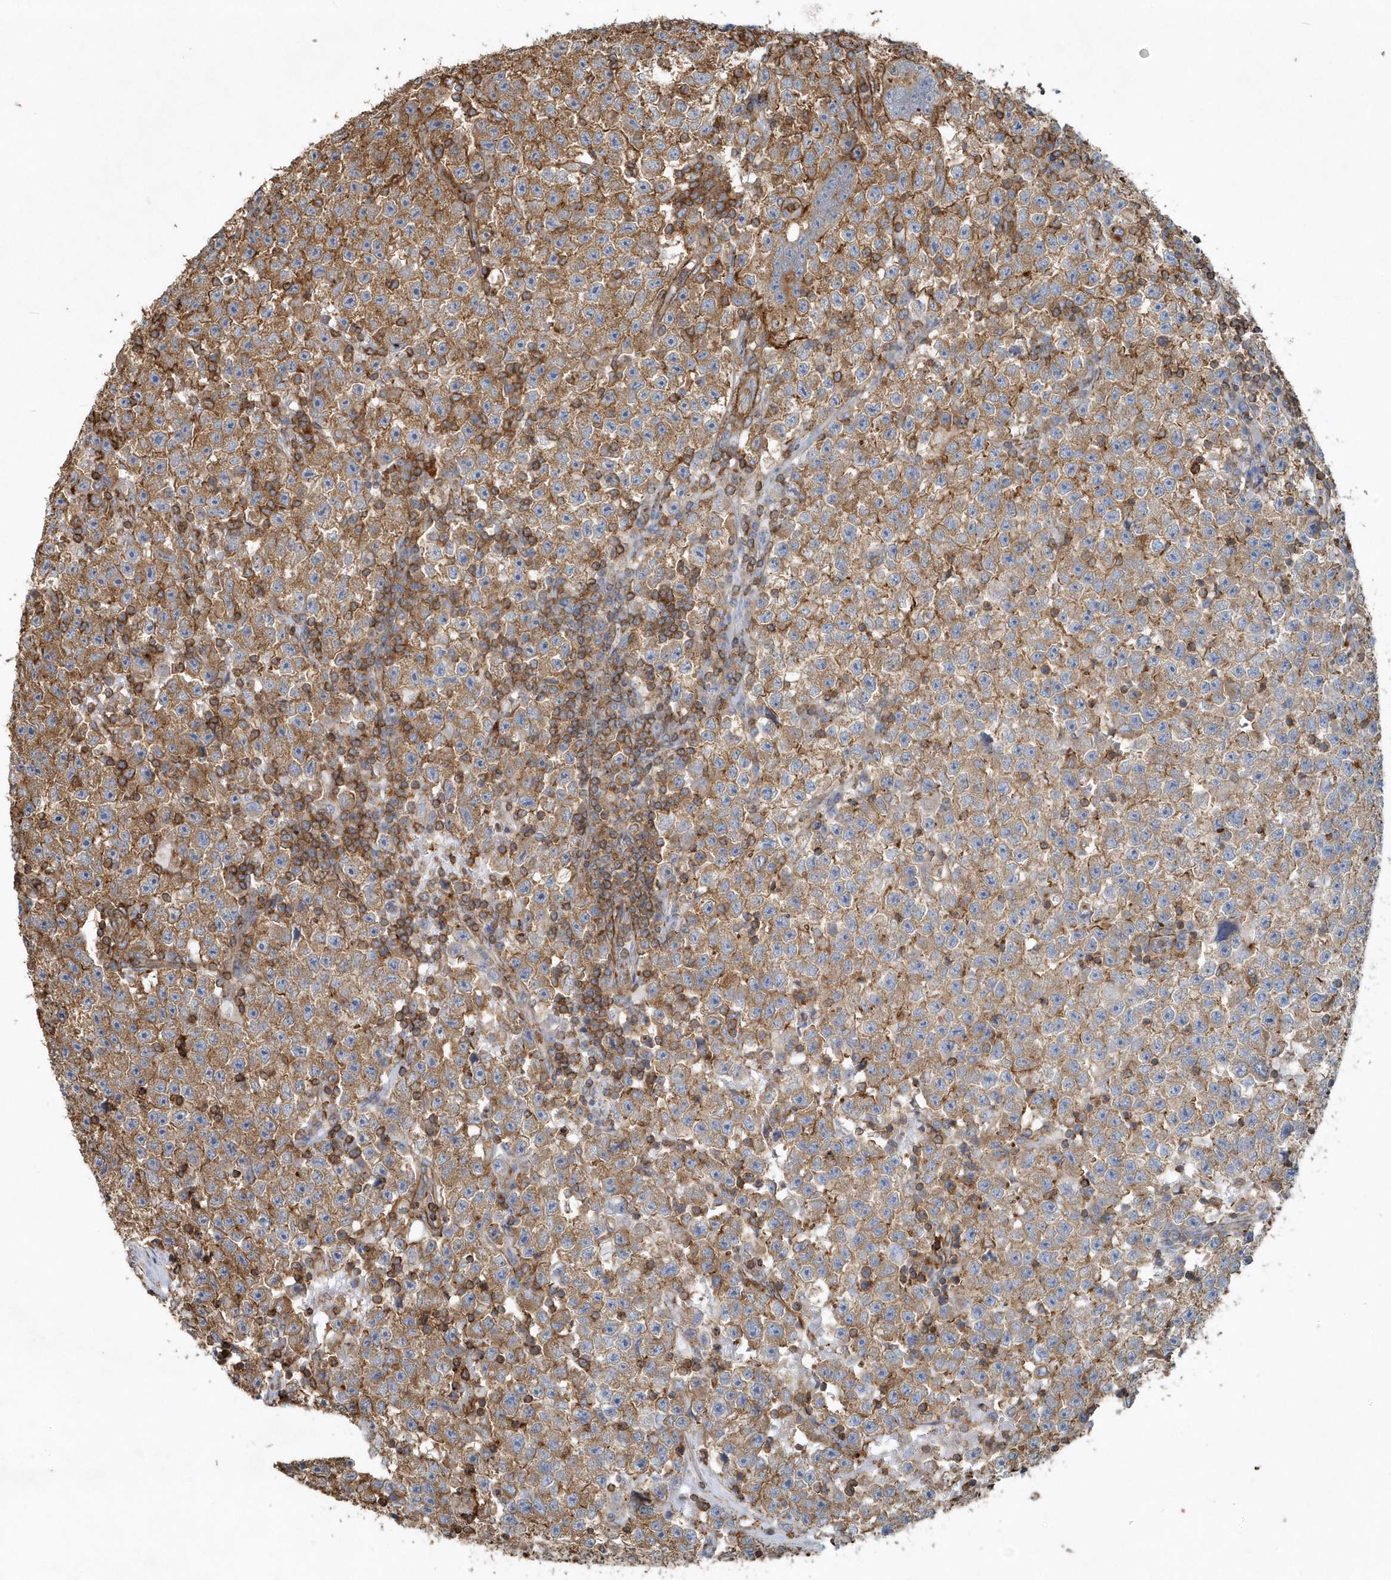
{"staining": {"intensity": "moderate", "quantity": ">75%", "location": "cytoplasmic/membranous"}, "tissue": "testis cancer", "cell_type": "Tumor cells", "image_type": "cancer", "snomed": [{"axis": "morphology", "description": "Seminoma, NOS"}, {"axis": "topography", "description": "Testis"}], "caption": "Protein expression analysis of human testis seminoma reveals moderate cytoplasmic/membranous expression in approximately >75% of tumor cells. The staining was performed using DAB to visualize the protein expression in brown, while the nuclei were stained in blue with hematoxylin (Magnification: 20x).", "gene": "MMUT", "patient": {"sex": "male", "age": 22}}